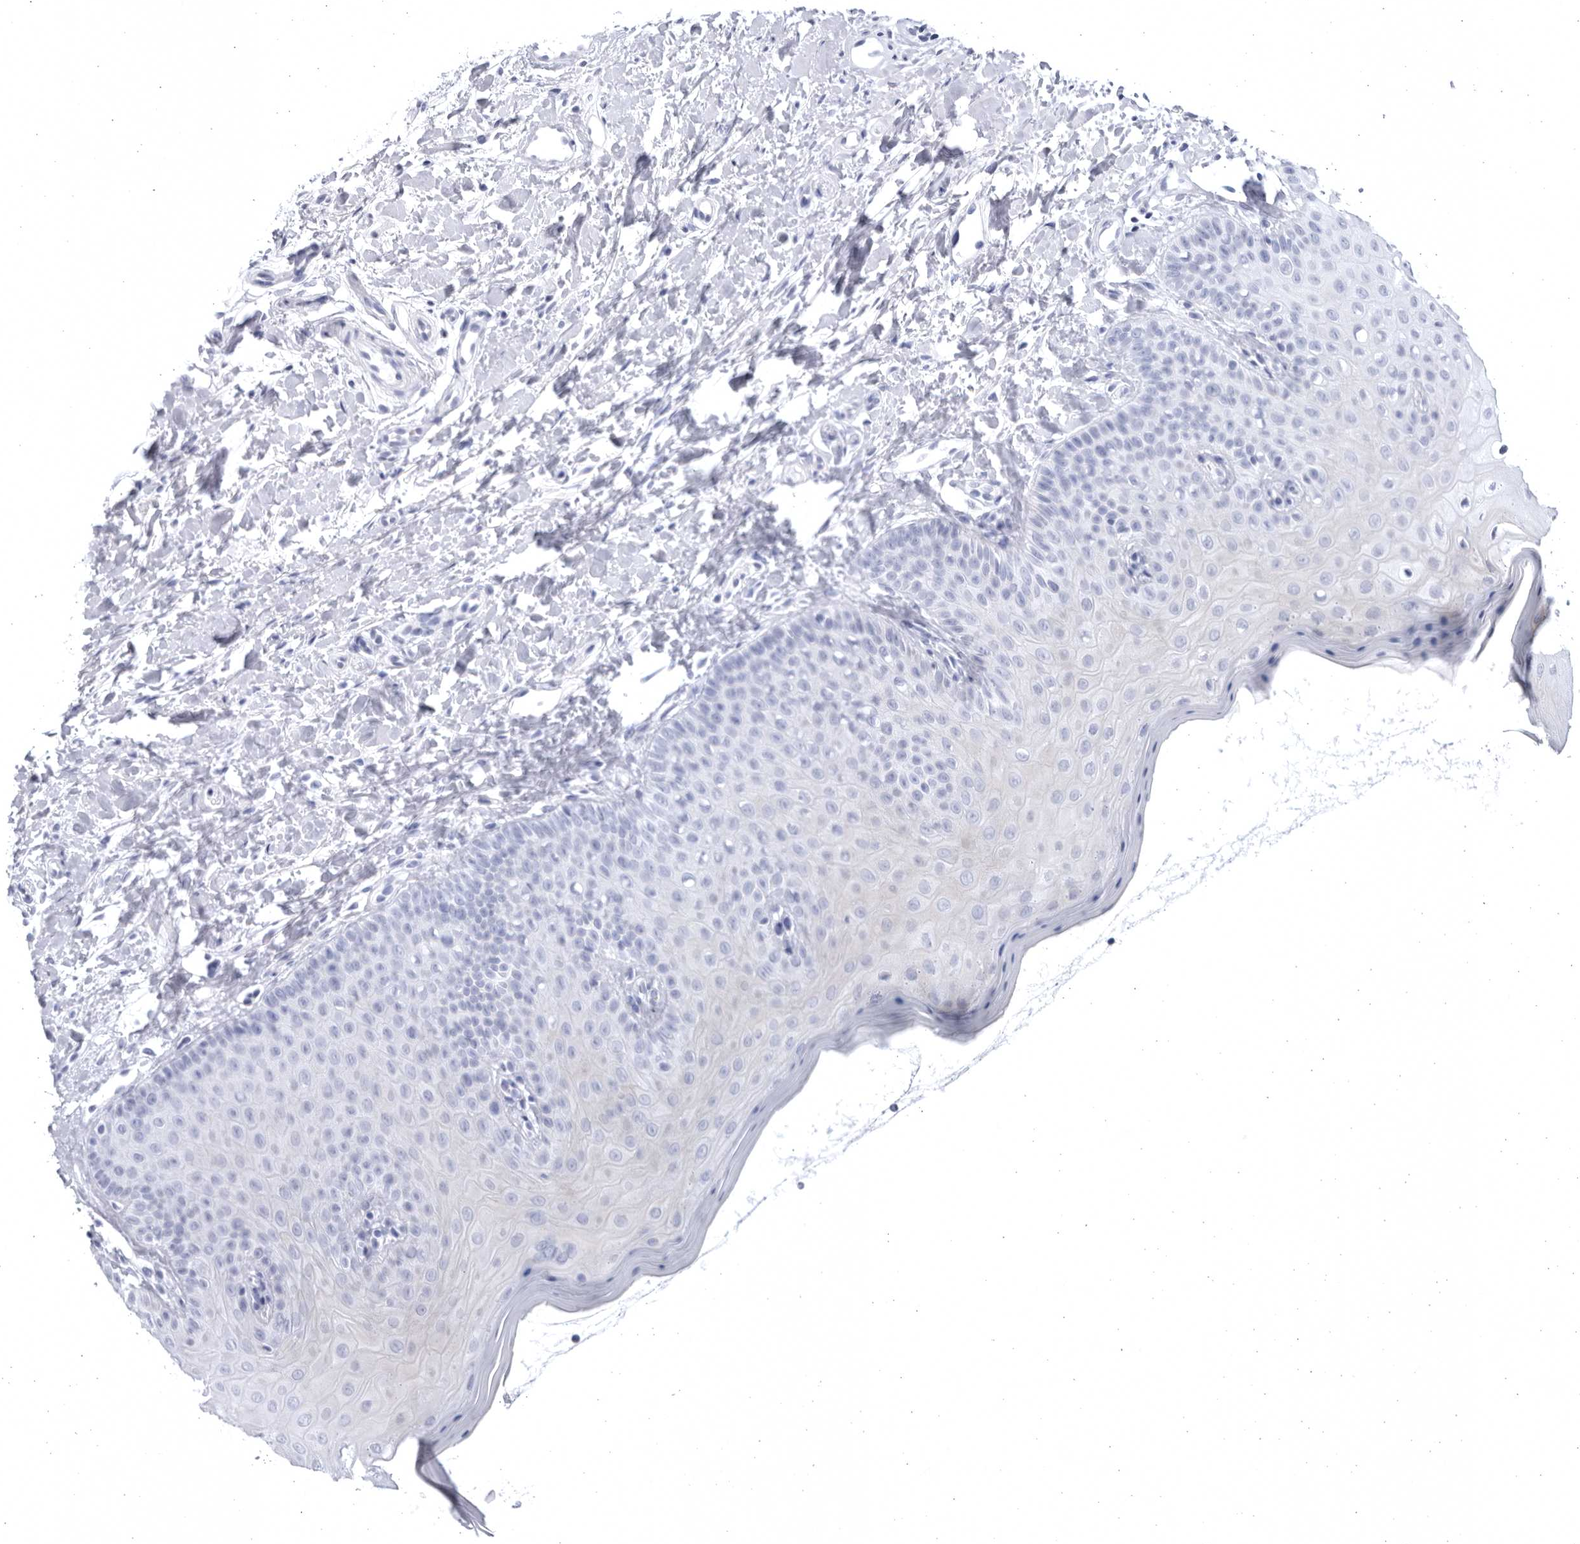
{"staining": {"intensity": "negative", "quantity": "none", "location": "none"}, "tissue": "oral mucosa", "cell_type": "Squamous epithelial cells", "image_type": "normal", "snomed": [{"axis": "morphology", "description": "Normal tissue, NOS"}, {"axis": "topography", "description": "Oral tissue"}], "caption": "This is a photomicrograph of immunohistochemistry (IHC) staining of normal oral mucosa, which shows no expression in squamous epithelial cells. (Stains: DAB (3,3'-diaminobenzidine) immunohistochemistry (IHC) with hematoxylin counter stain, Microscopy: brightfield microscopy at high magnification).", "gene": "CCDC181", "patient": {"sex": "female", "age": 31}}